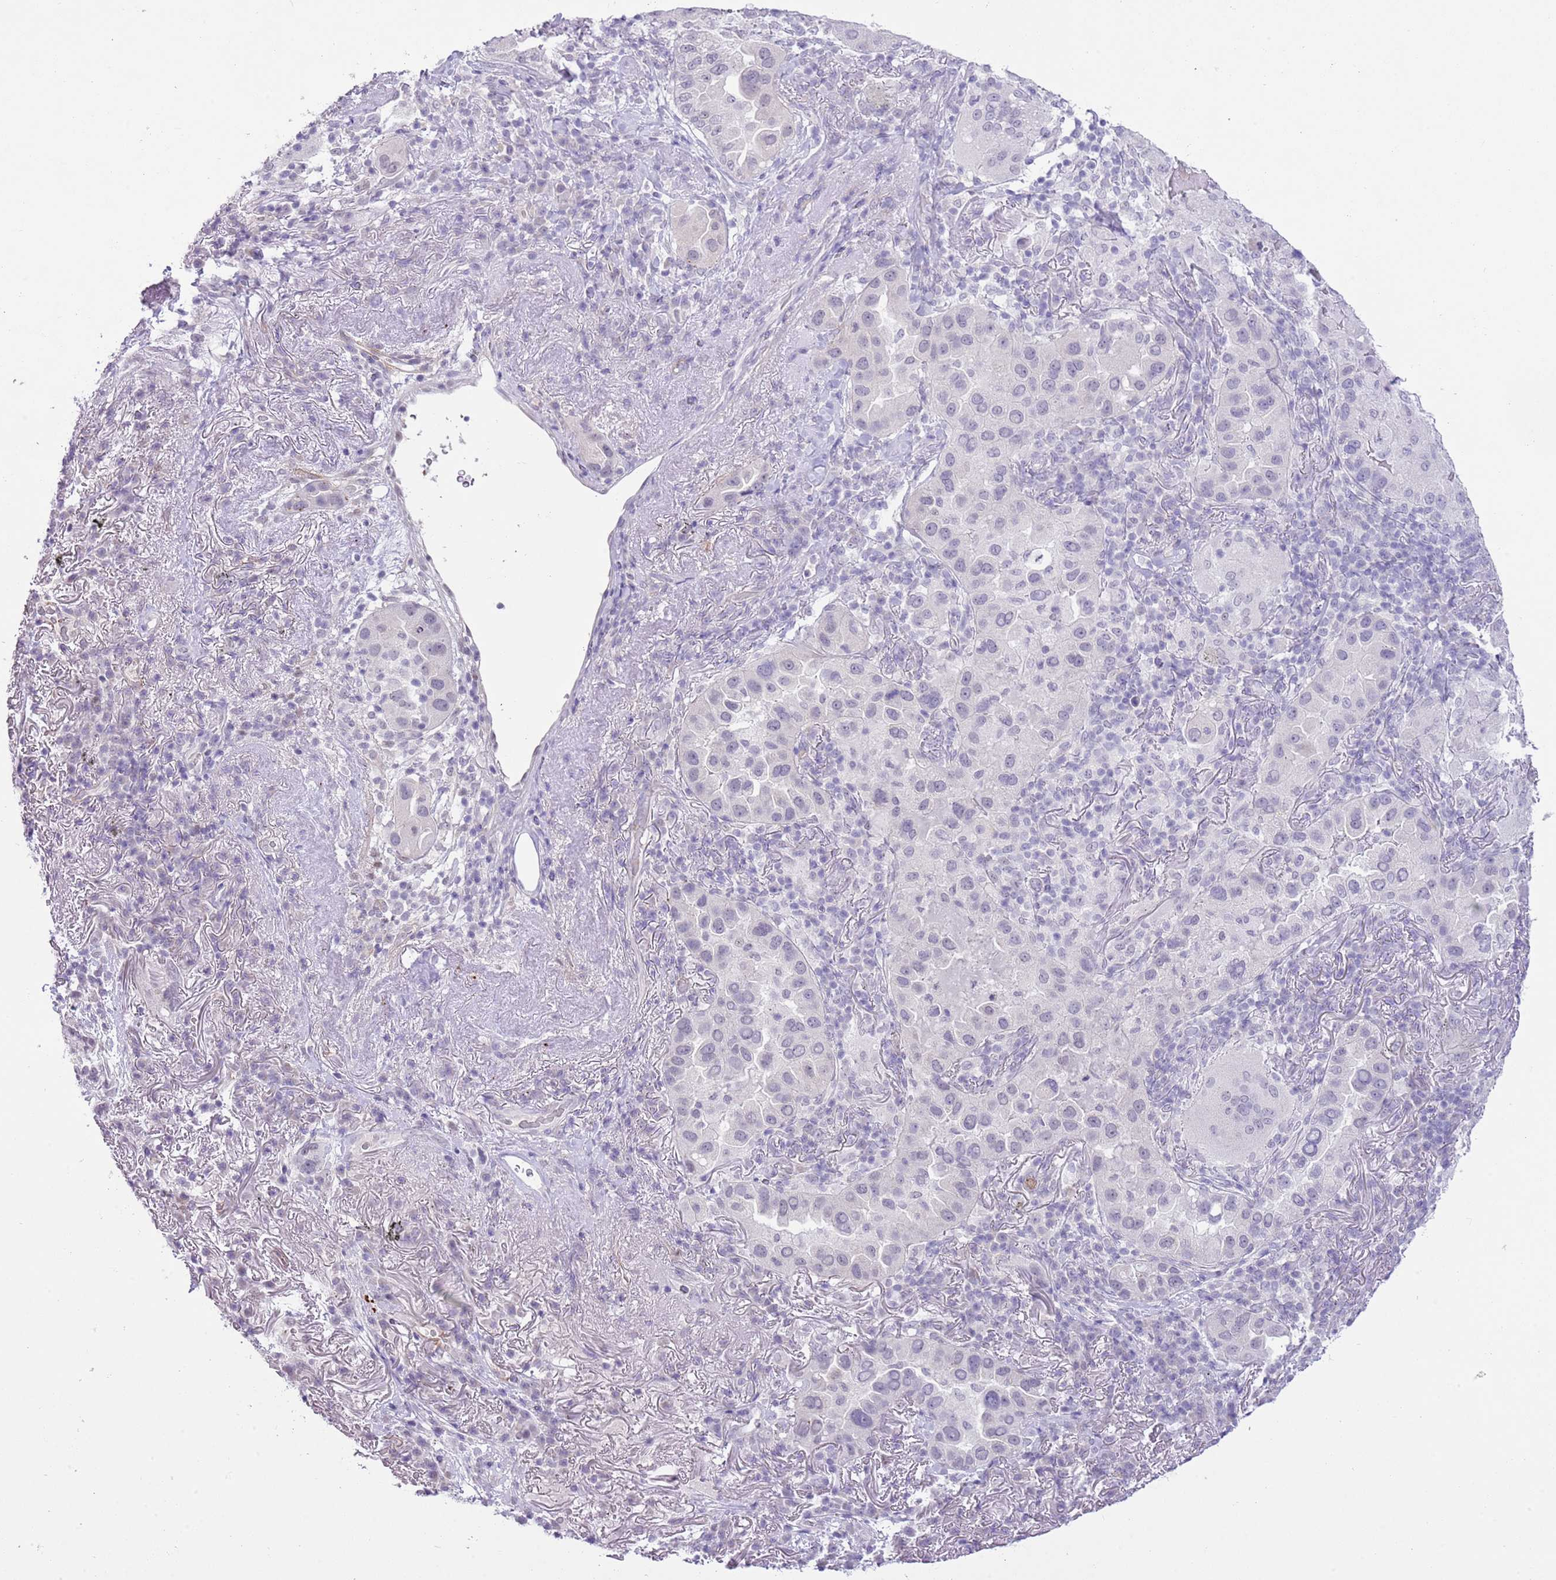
{"staining": {"intensity": "negative", "quantity": "none", "location": "none"}, "tissue": "lung cancer", "cell_type": "Tumor cells", "image_type": "cancer", "snomed": [{"axis": "morphology", "description": "Adenocarcinoma, NOS"}, {"axis": "topography", "description": "Lung"}], "caption": "Immunohistochemistry image of human lung cancer stained for a protein (brown), which demonstrates no staining in tumor cells. (DAB IHC with hematoxylin counter stain).", "gene": "MIDN", "patient": {"sex": "female", "age": 69}}